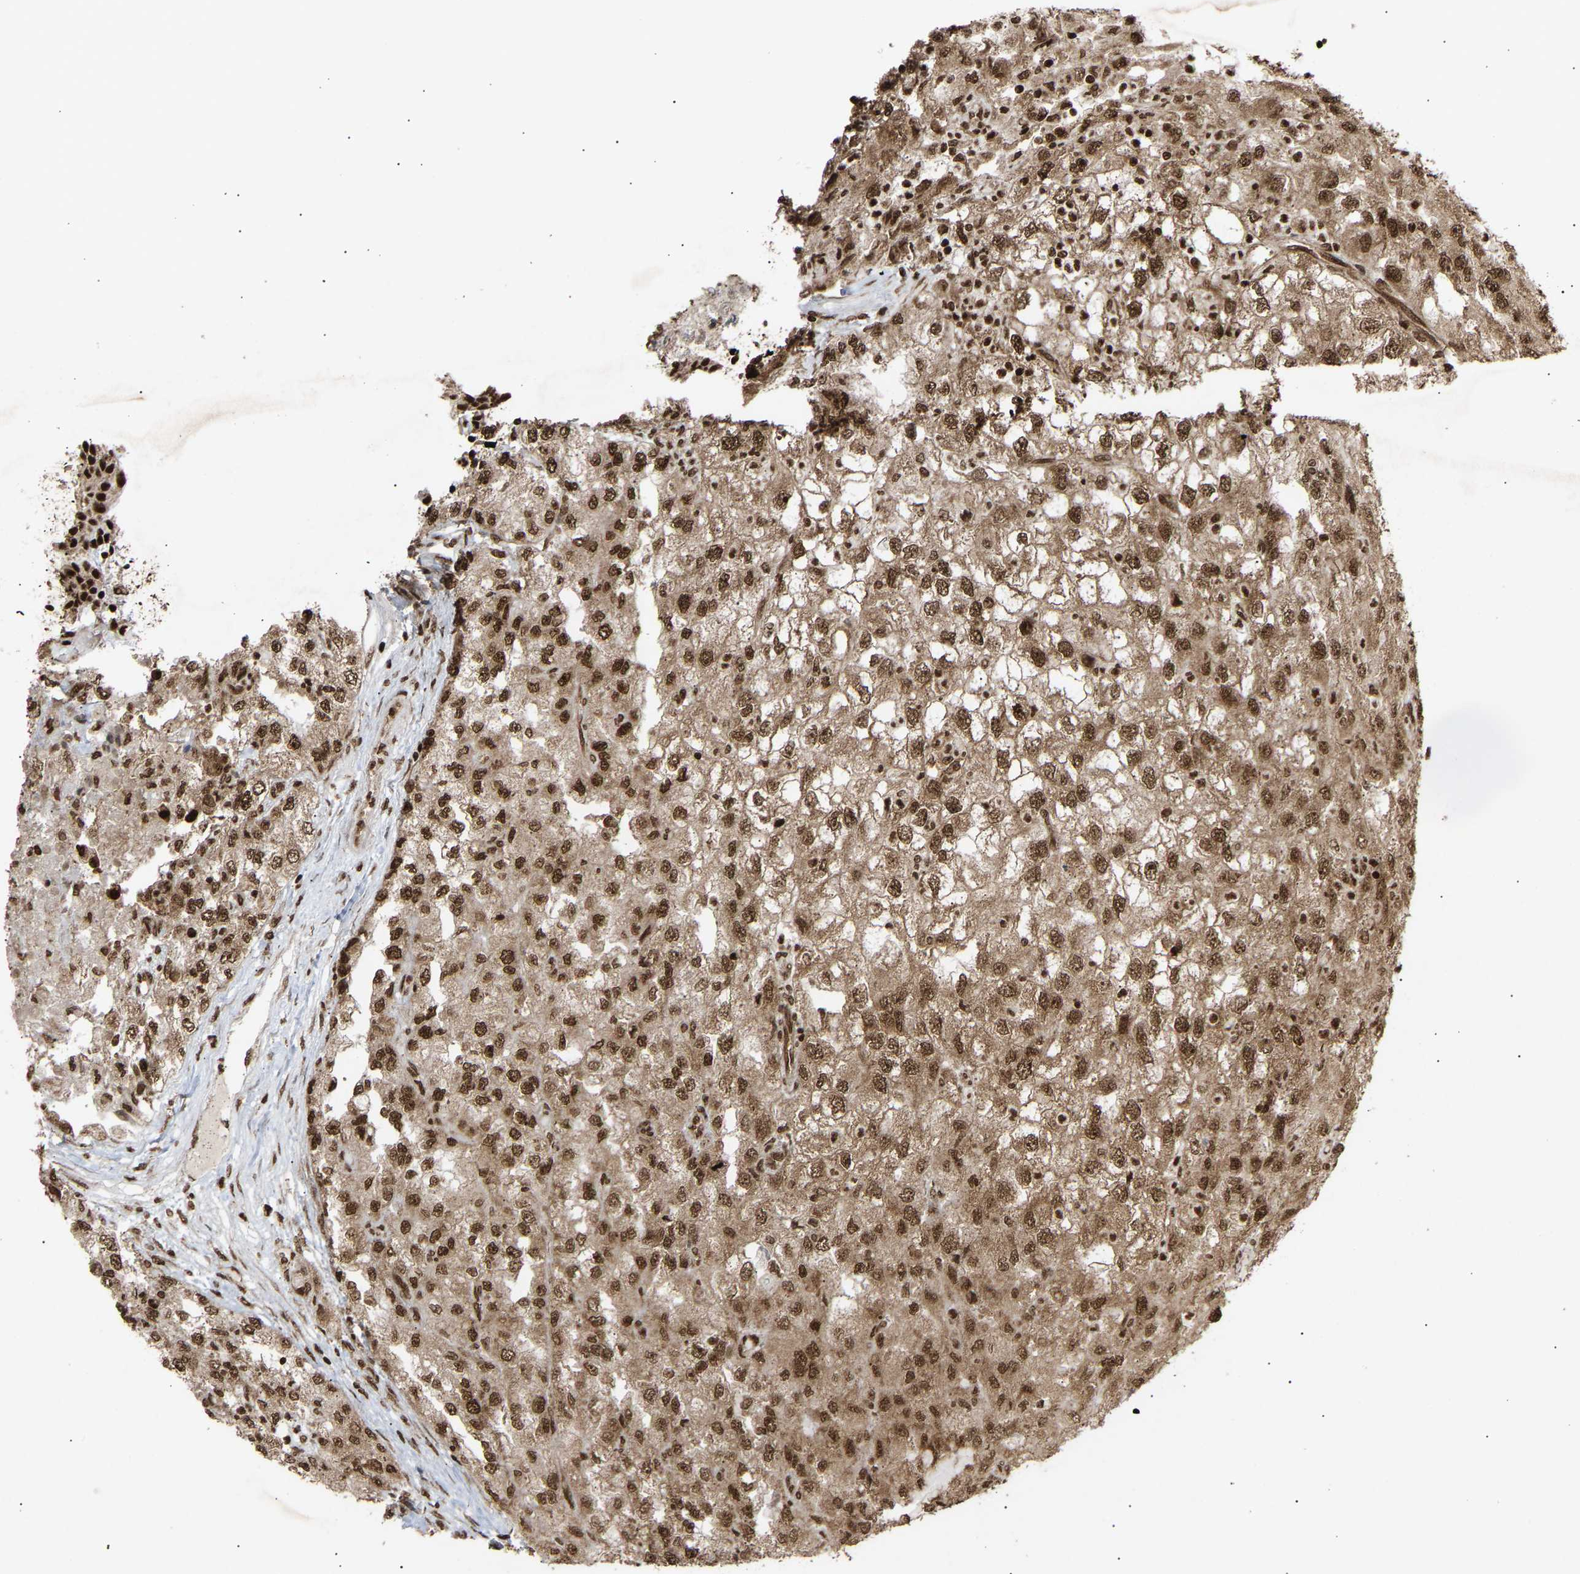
{"staining": {"intensity": "strong", "quantity": ">75%", "location": "cytoplasmic/membranous,nuclear"}, "tissue": "renal cancer", "cell_type": "Tumor cells", "image_type": "cancer", "snomed": [{"axis": "morphology", "description": "Adenocarcinoma, NOS"}, {"axis": "topography", "description": "Kidney"}], "caption": "DAB (3,3'-diaminobenzidine) immunohistochemical staining of human renal cancer reveals strong cytoplasmic/membranous and nuclear protein expression in approximately >75% of tumor cells.", "gene": "ALYREF", "patient": {"sex": "female", "age": 54}}